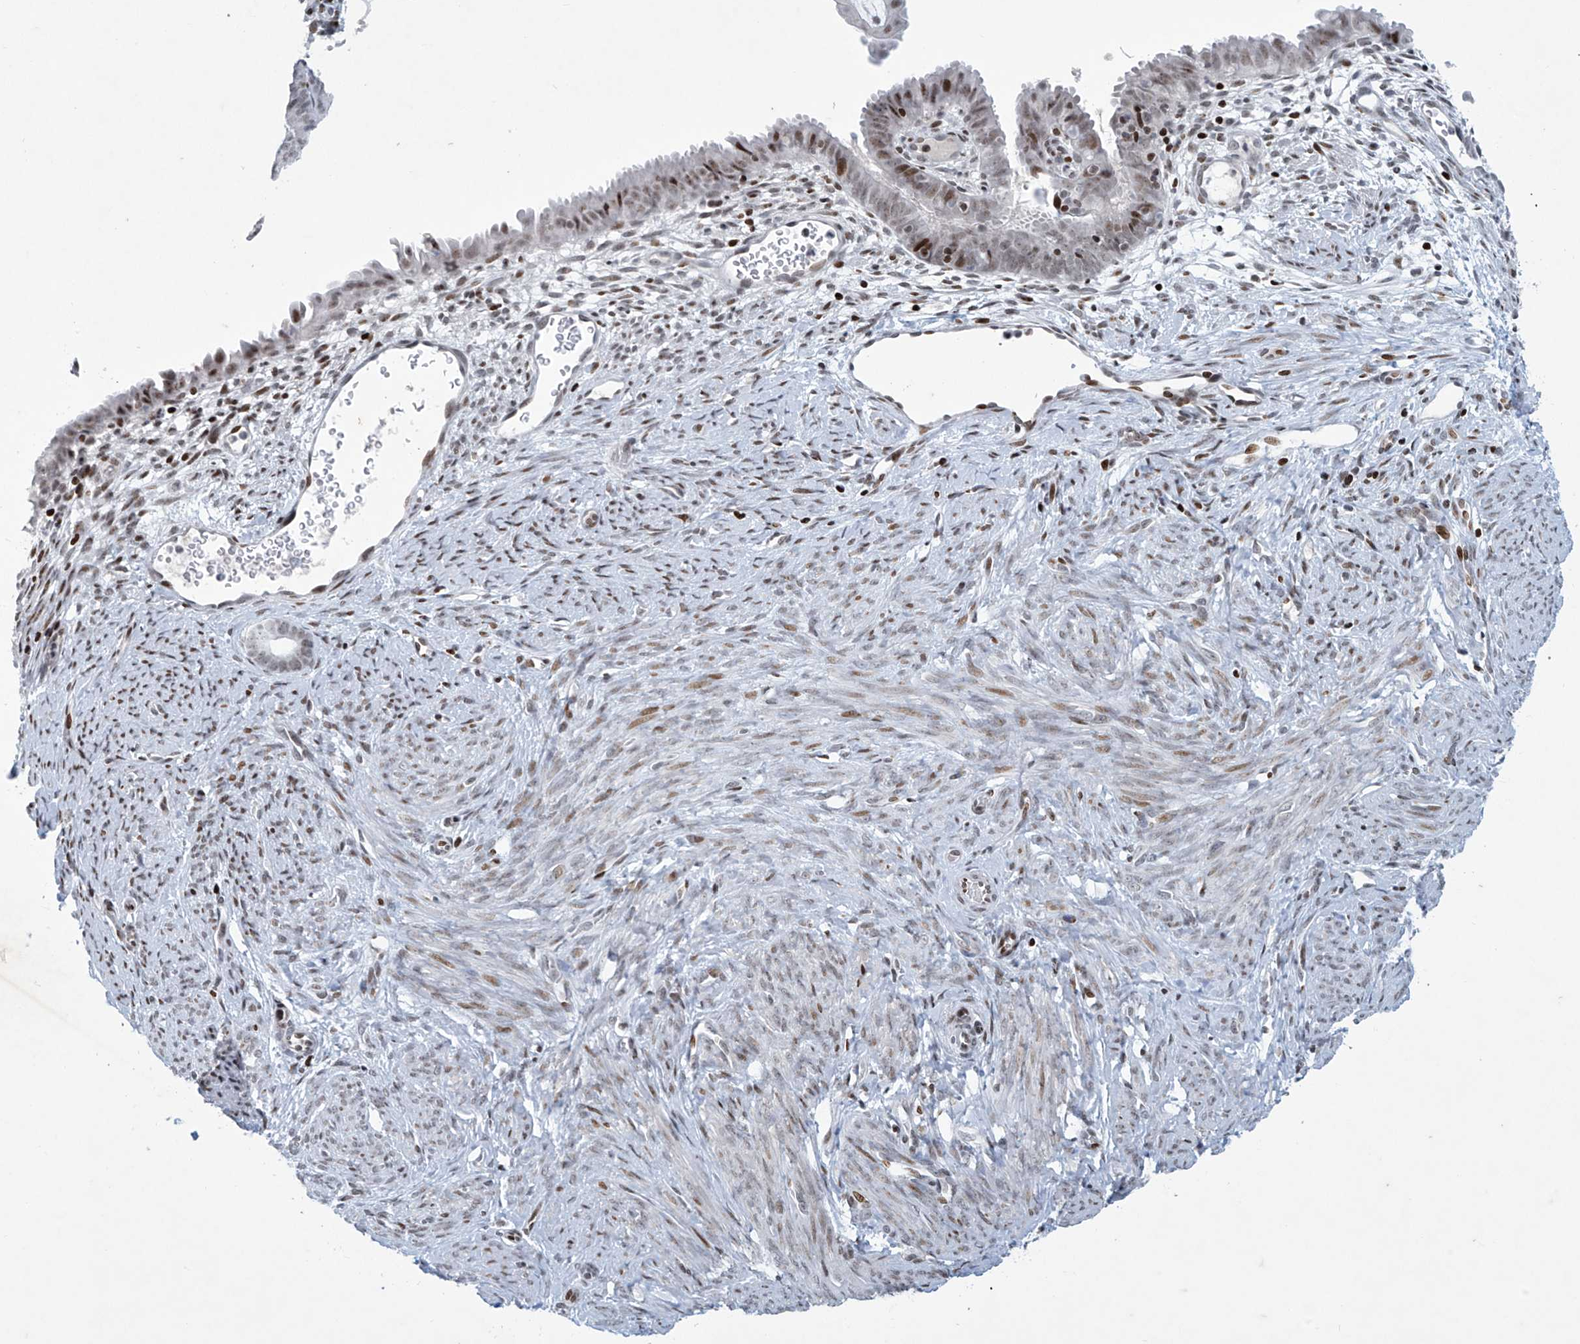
{"staining": {"intensity": "moderate", "quantity": "25%-75%", "location": "nuclear"}, "tissue": "endometrial cancer", "cell_type": "Tumor cells", "image_type": "cancer", "snomed": [{"axis": "morphology", "description": "Adenocarcinoma, NOS"}, {"axis": "topography", "description": "Endometrium"}], "caption": "About 25%-75% of tumor cells in human endometrial cancer show moderate nuclear protein positivity as visualized by brown immunohistochemical staining.", "gene": "RFX7", "patient": {"sex": "female", "age": 51}}